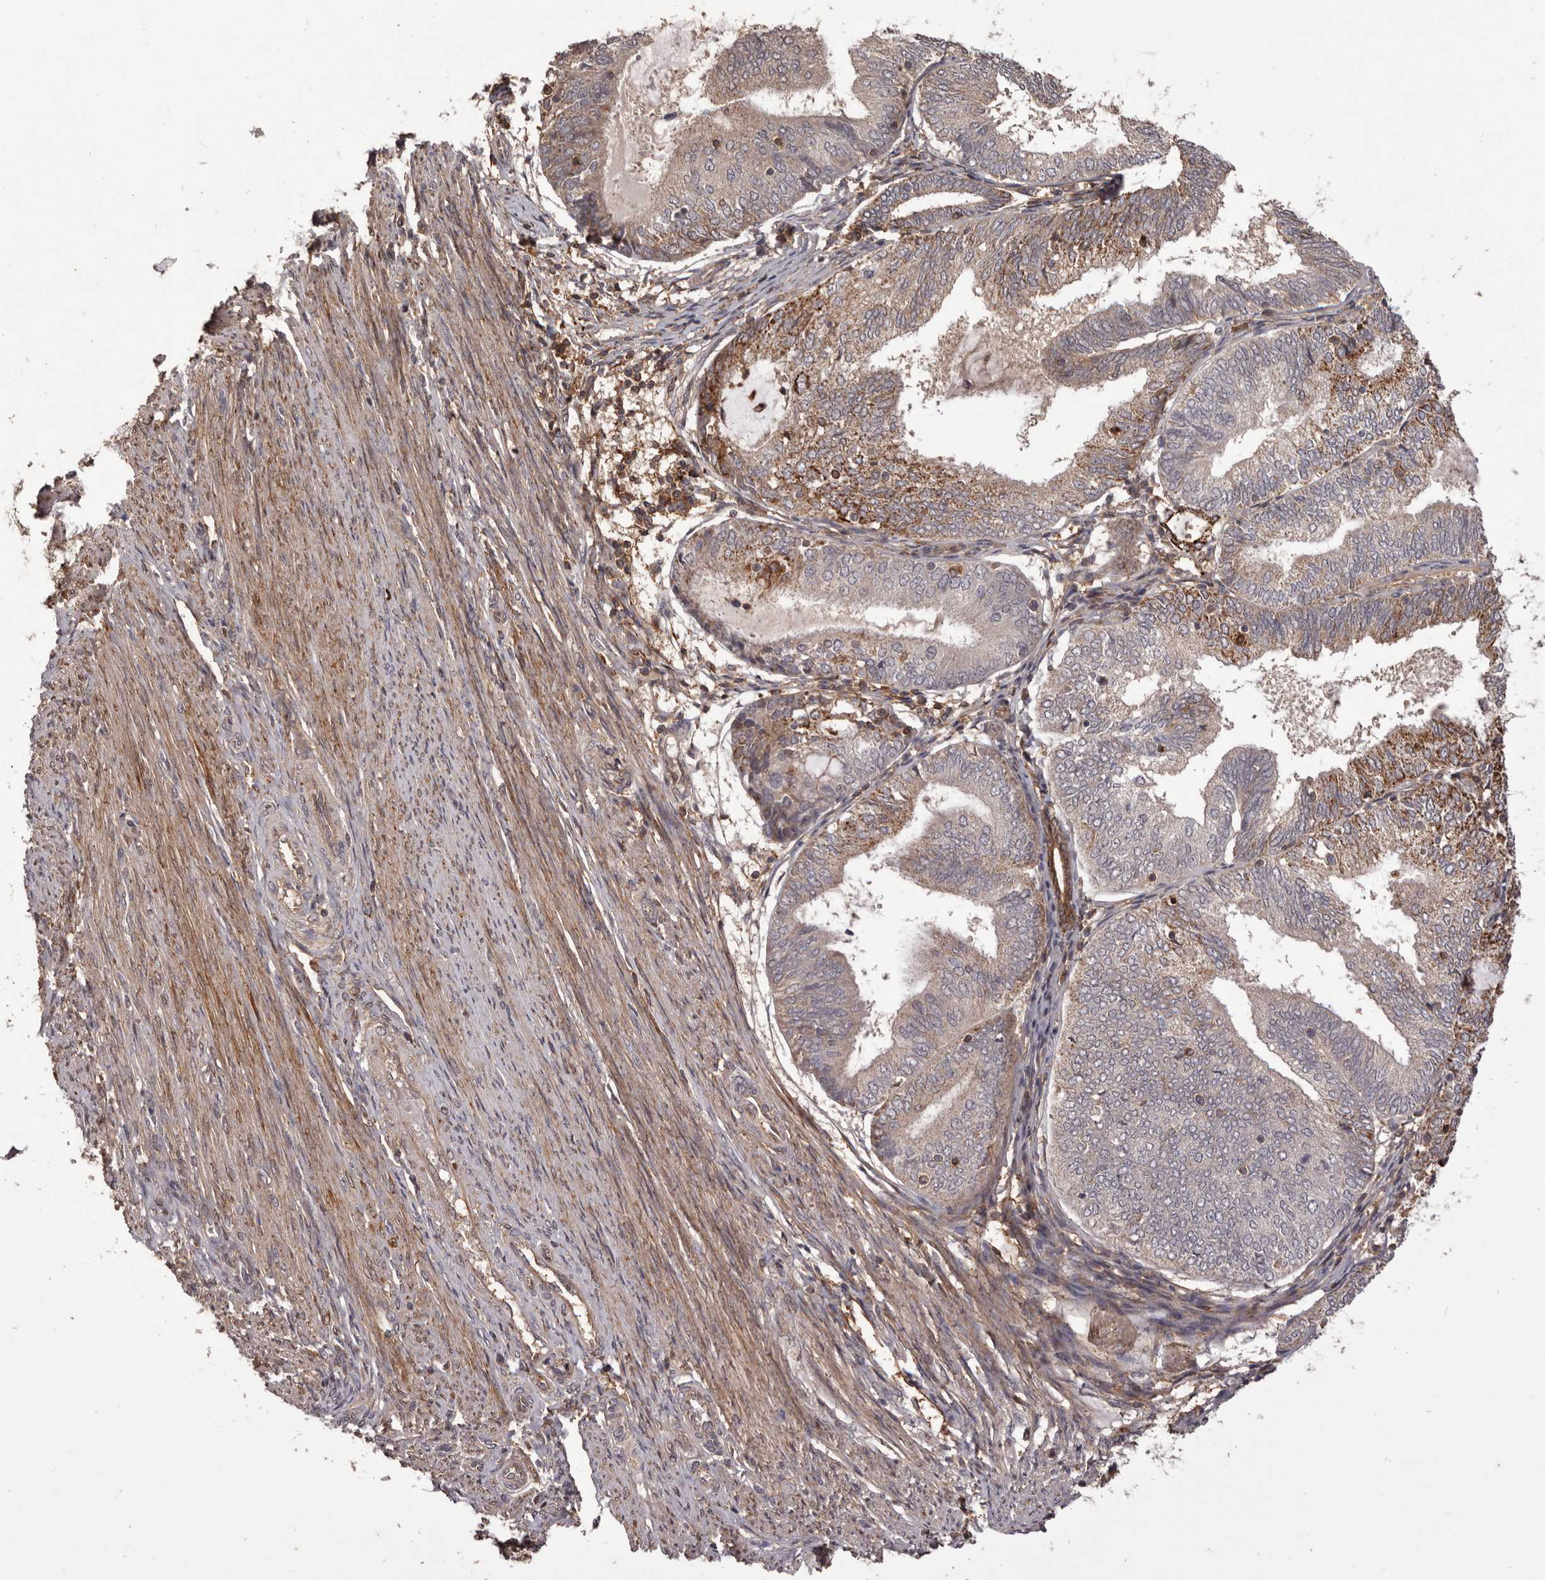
{"staining": {"intensity": "moderate", "quantity": "25%-75%", "location": "cytoplasmic/membranous"}, "tissue": "endometrial cancer", "cell_type": "Tumor cells", "image_type": "cancer", "snomed": [{"axis": "morphology", "description": "Adenocarcinoma, NOS"}, {"axis": "topography", "description": "Endometrium"}], "caption": "Immunohistochemistry of endometrial cancer (adenocarcinoma) reveals medium levels of moderate cytoplasmic/membranous staining in about 25%-75% of tumor cells.", "gene": "GLIPR2", "patient": {"sex": "female", "age": 81}}